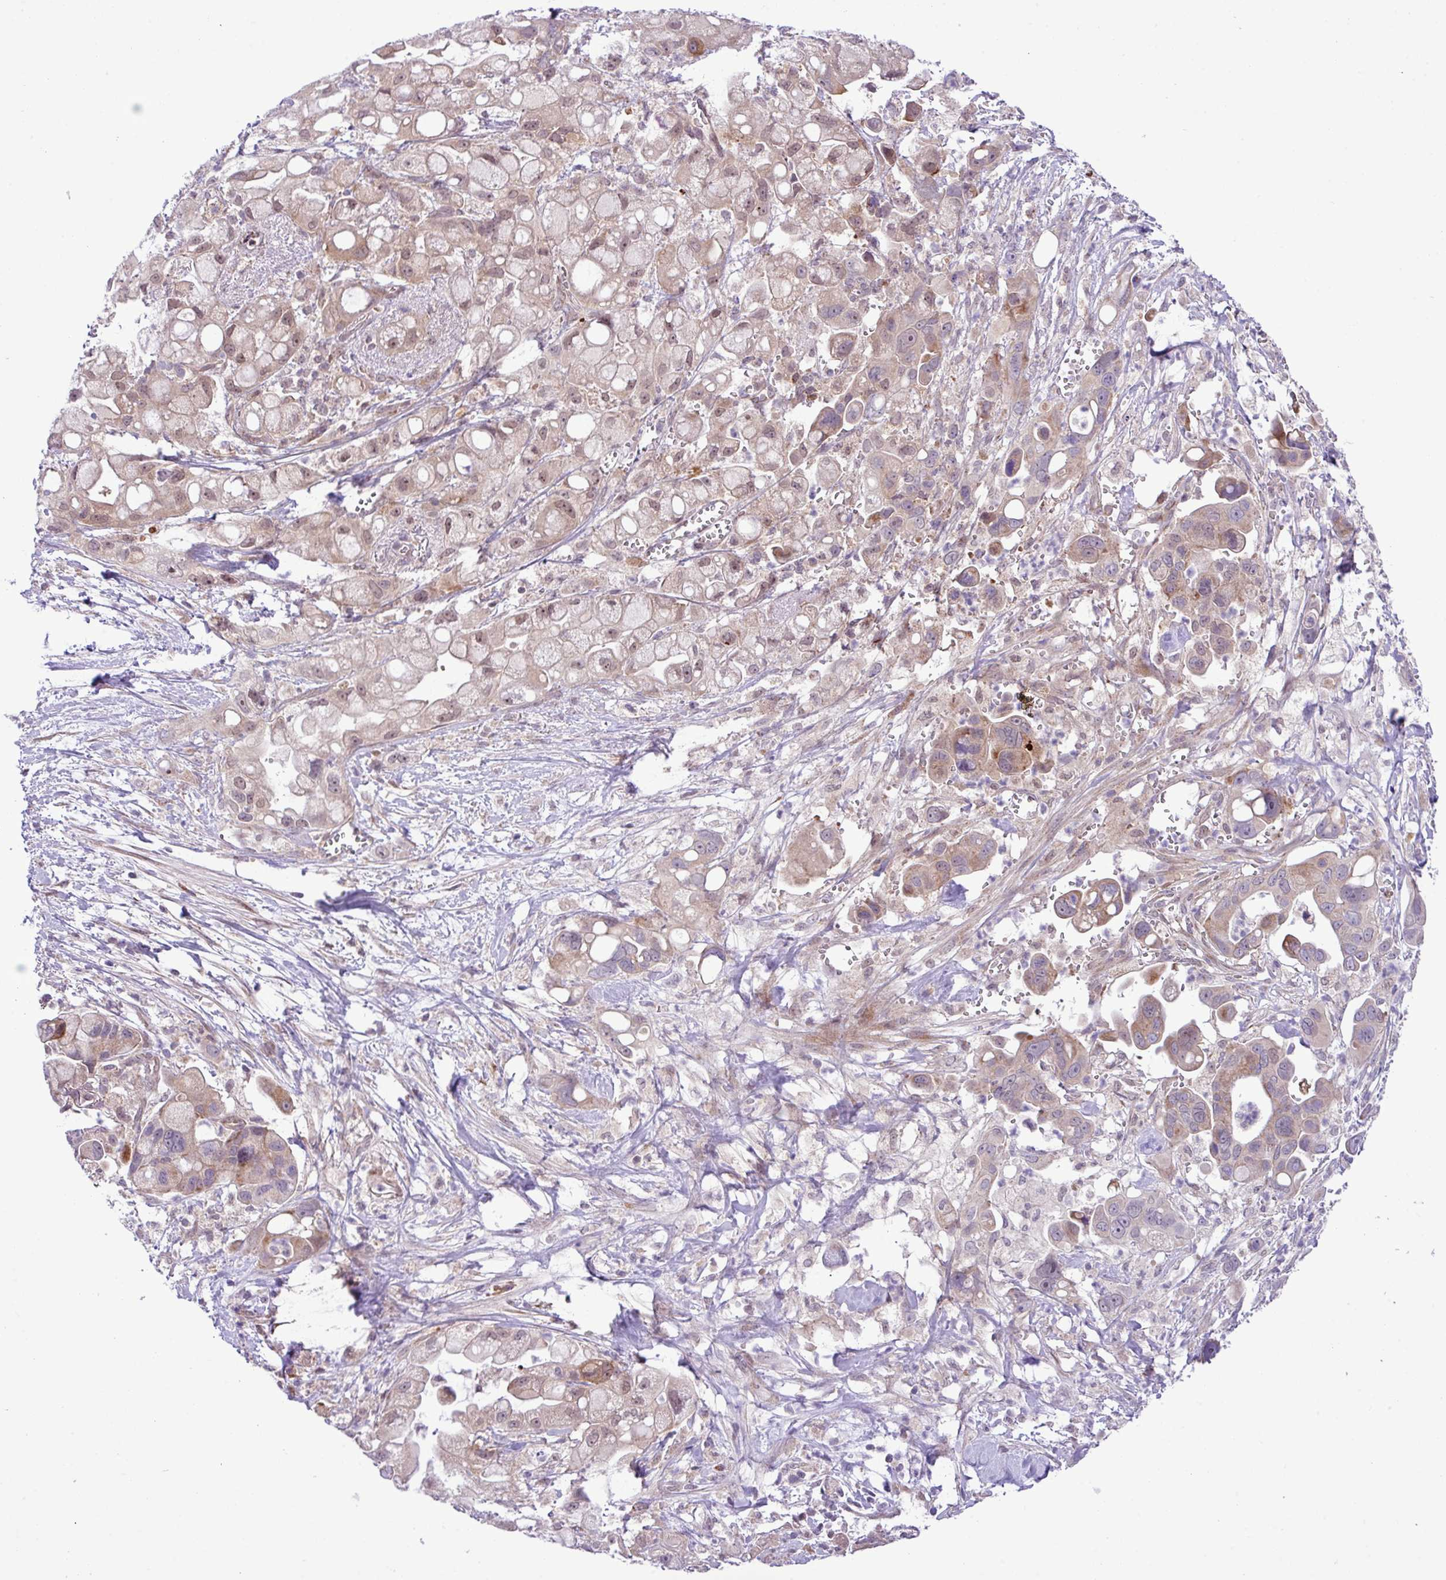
{"staining": {"intensity": "moderate", "quantity": ">75%", "location": "cytoplasmic/membranous,nuclear"}, "tissue": "pancreatic cancer", "cell_type": "Tumor cells", "image_type": "cancer", "snomed": [{"axis": "morphology", "description": "Adenocarcinoma, NOS"}, {"axis": "topography", "description": "Pancreas"}], "caption": "High-power microscopy captured an immunohistochemistry micrograph of adenocarcinoma (pancreatic), revealing moderate cytoplasmic/membranous and nuclear staining in about >75% of tumor cells. (brown staining indicates protein expression, while blue staining denotes nuclei).", "gene": "B3GNT9", "patient": {"sex": "male", "age": 68}}